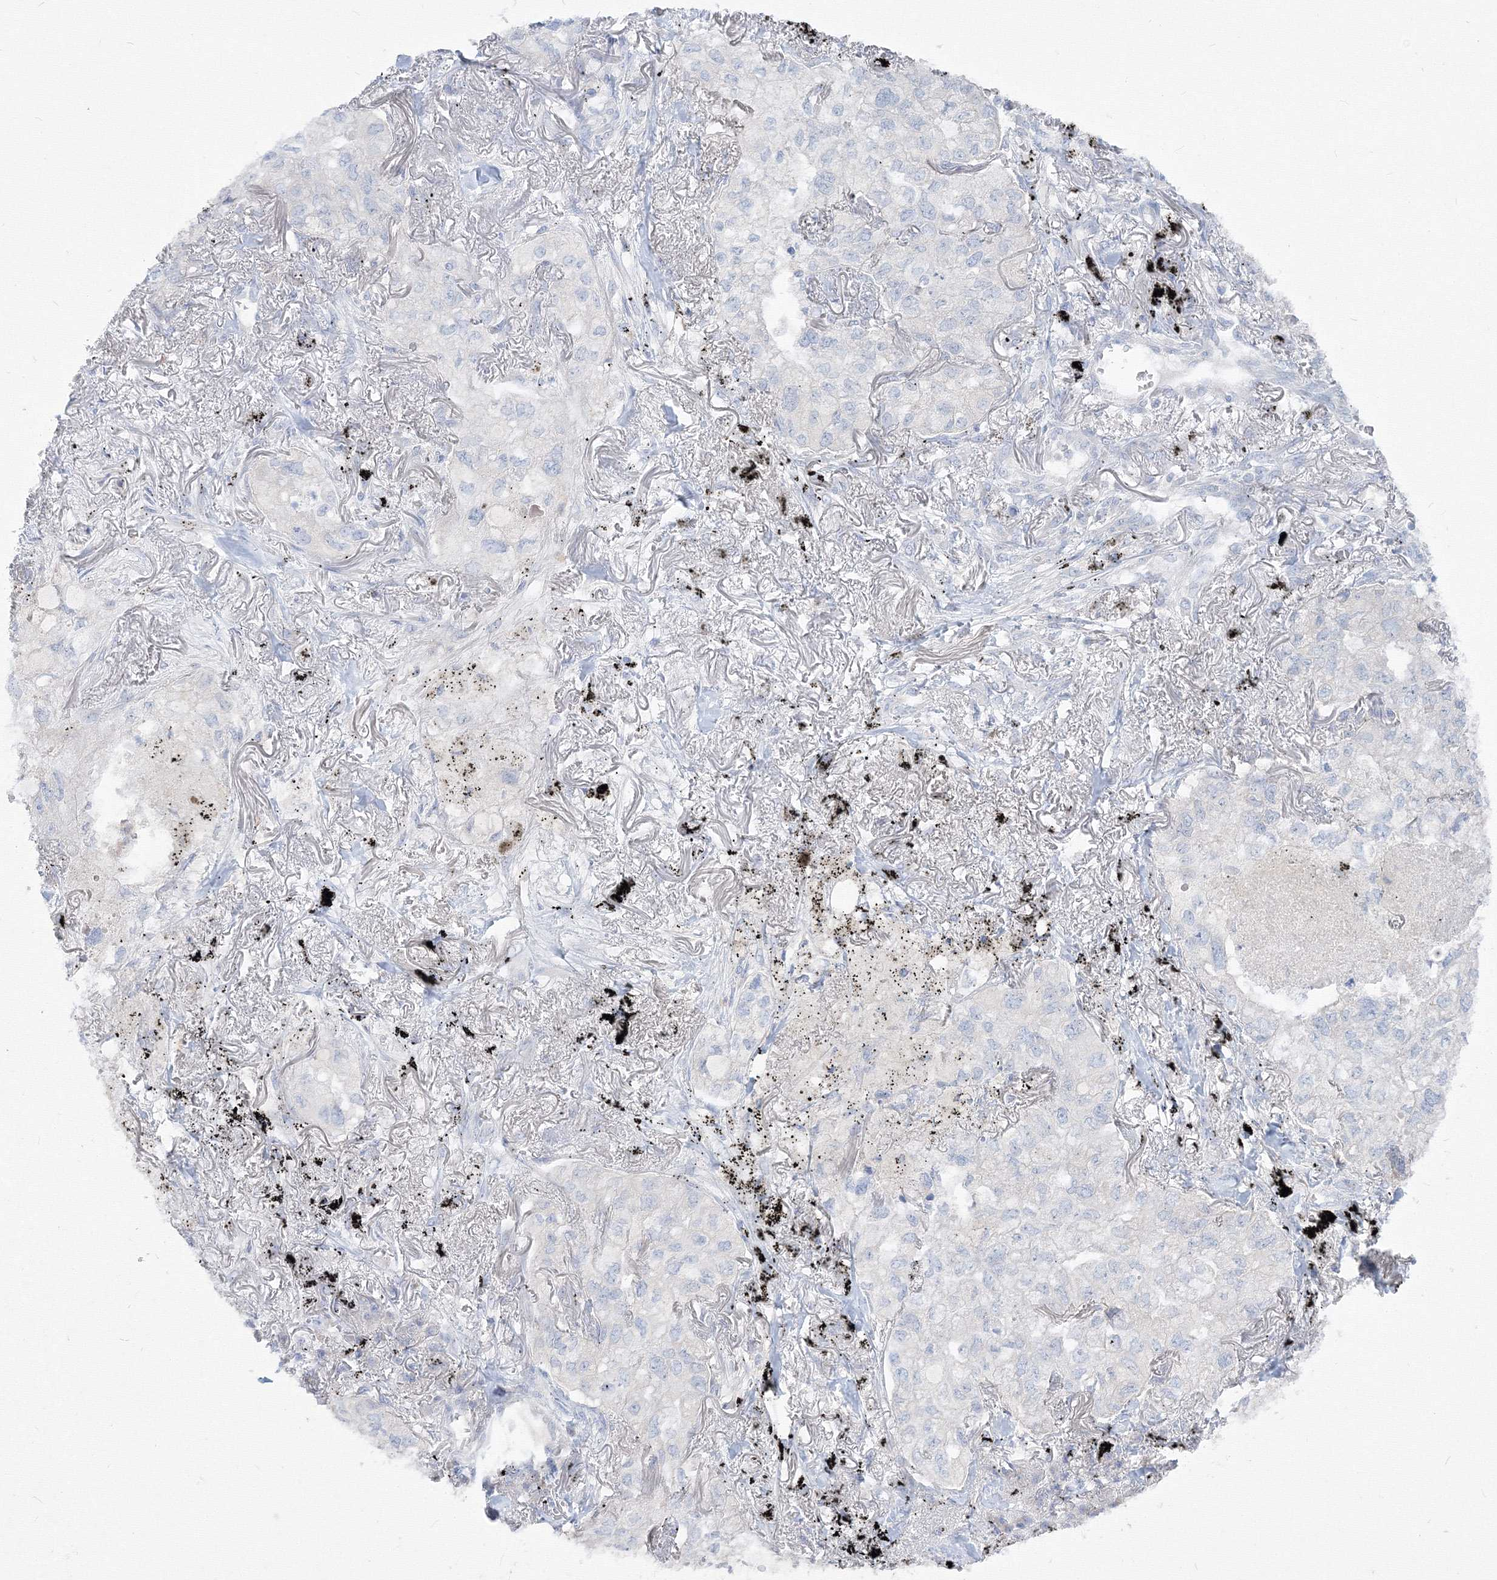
{"staining": {"intensity": "negative", "quantity": "none", "location": "none"}, "tissue": "lung cancer", "cell_type": "Tumor cells", "image_type": "cancer", "snomed": [{"axis": "morphology", "description": "Adenocarcinoma, NOS"}, {"axis": "topography", "description": "Lung"}], "caption": "Human lung adenocarcinoma stained for a protein using immunohistochemistry reveals no staining in tumor cells.", "gene": "FBXL8", "patient": {"sex": "male", "age": 65}}